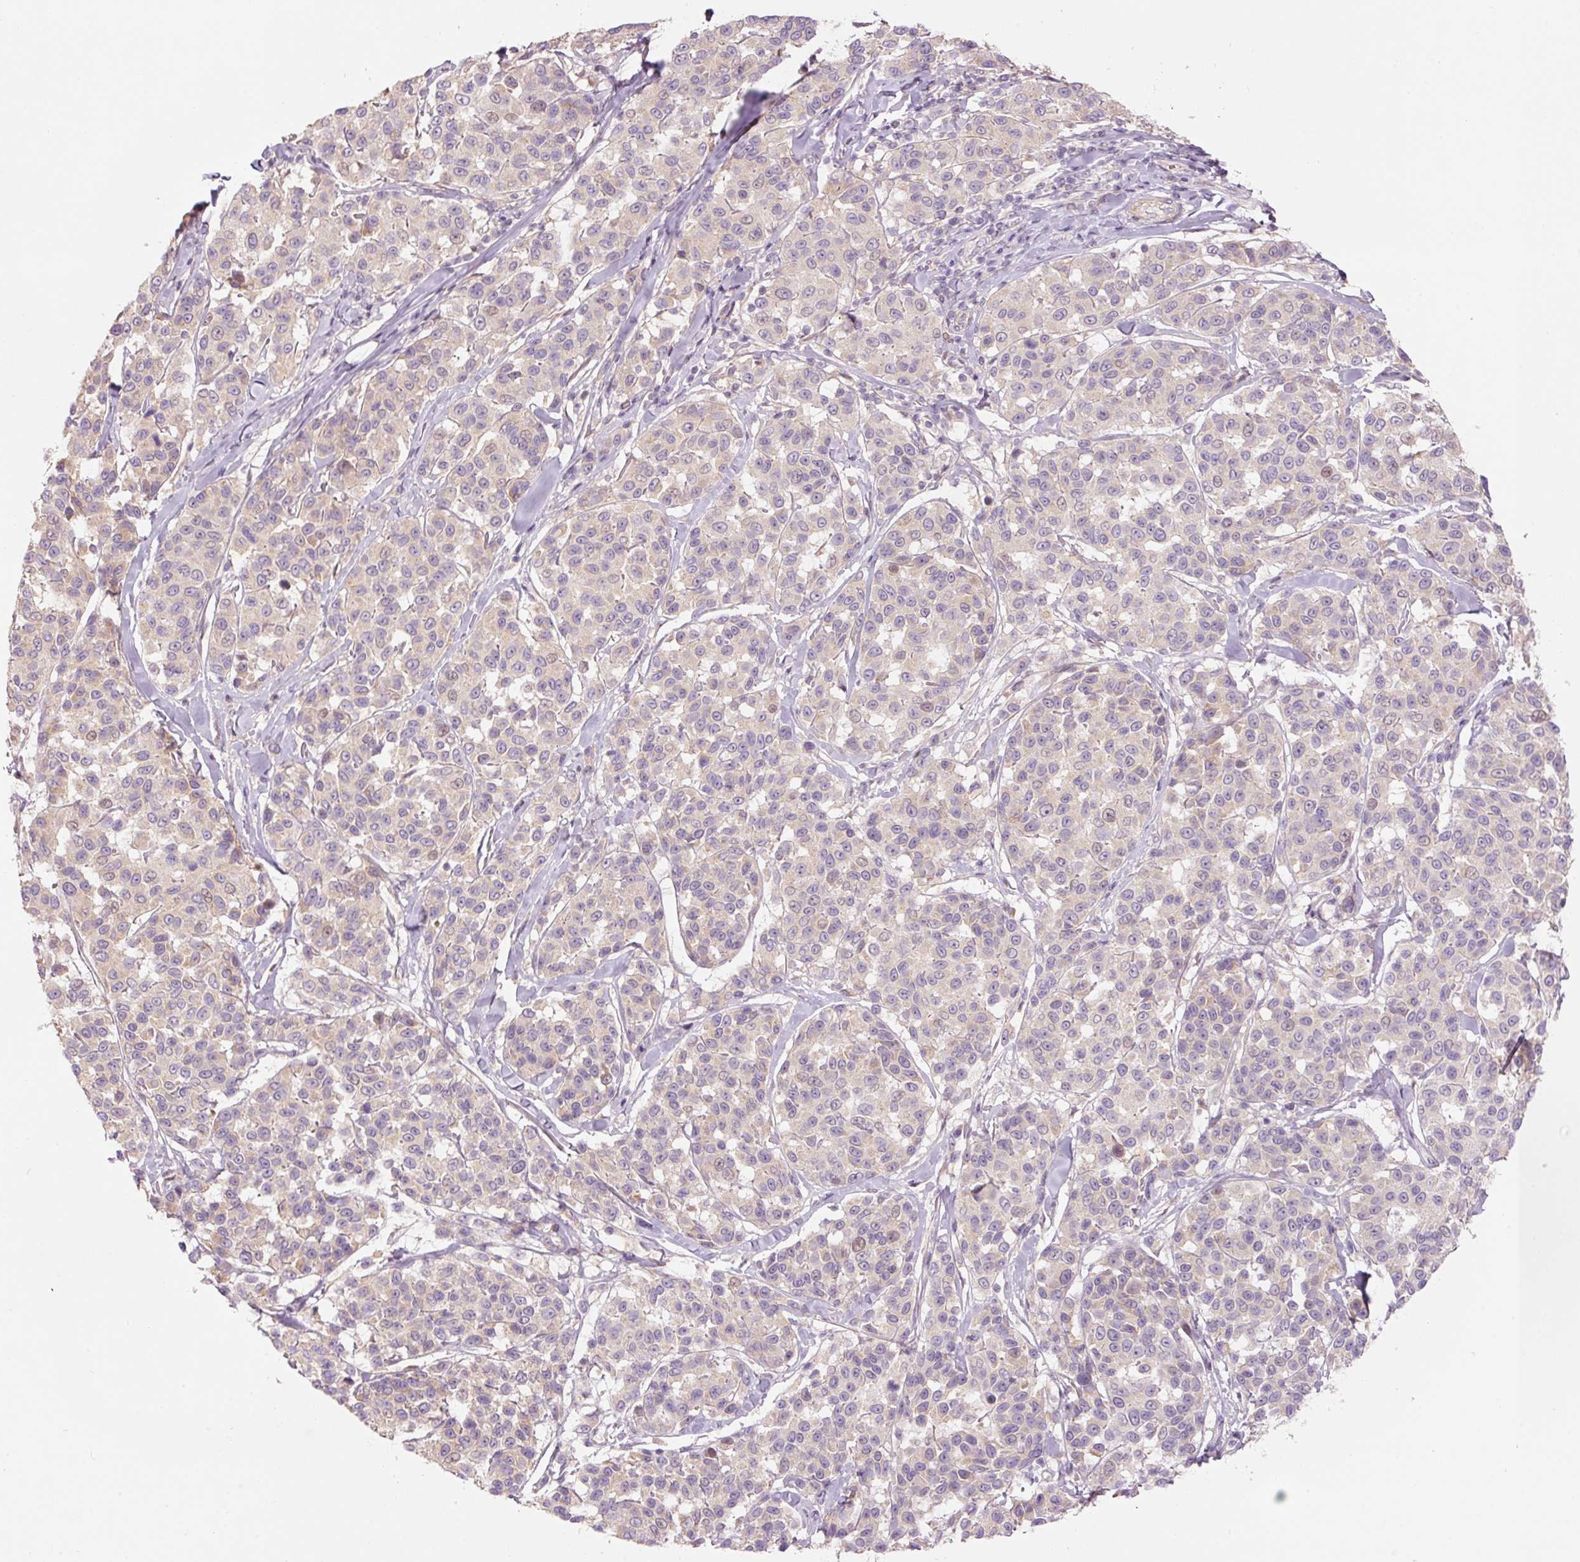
{"staining": {"intensity": "weak", "quantity": "<25%", "location": "nuclear"}, "tissue": "melanoma", "cell_type": "Tumor cells", "image_type": "cancer", "snomed": [{"axis": "morphology", "description": "Malignant melanoma, NOS"}, {"axis": "topography", "description": "Skin"}], "caption": "Tumor cells are negative for protein expression in human melanoma.", "gene": "SLC29A3", "patient": {"sex": "female", "age": 66}}